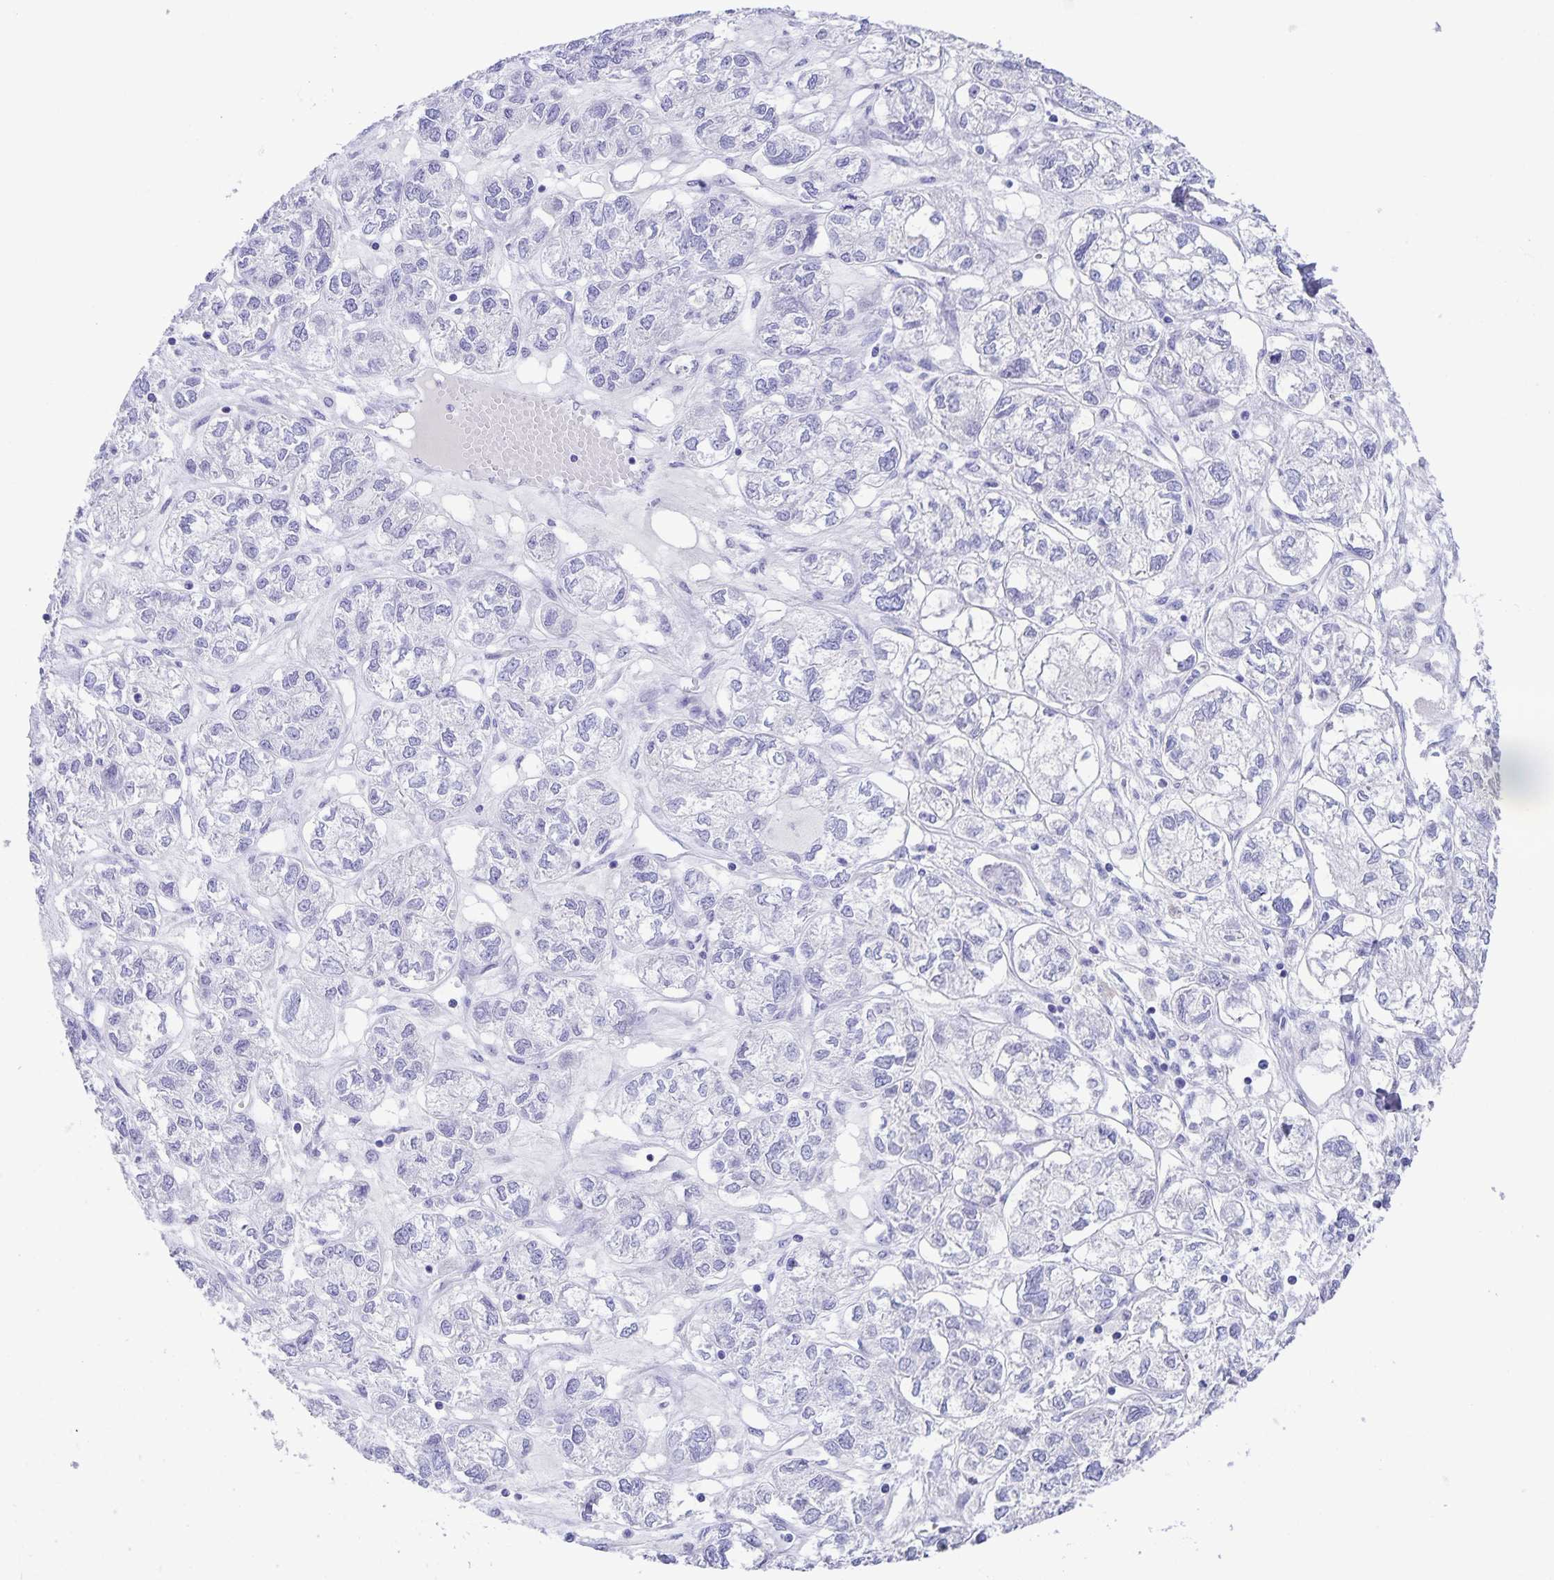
{"staining": {"intensity": "negative", "quantity": "none", "location": "none"}, "tissue": "ovarian cancer", "cell_type": "Tumor cells", "image_type": "cancer", "snomed": [{"axis": "morphology", "description": "Carcinoma, endometroid"}, {"axis": "topography", "description": "Ovary"}], "caption": "Immunohistochemistry photomicrograph of neoplastic tissue: human ovarian cancer (endometroid carcinoma) stained with DAB displays no significant protein staining in tumor cells.", "gene": "UBQLN3", "patient": {"sex": "female", "age": 64}}